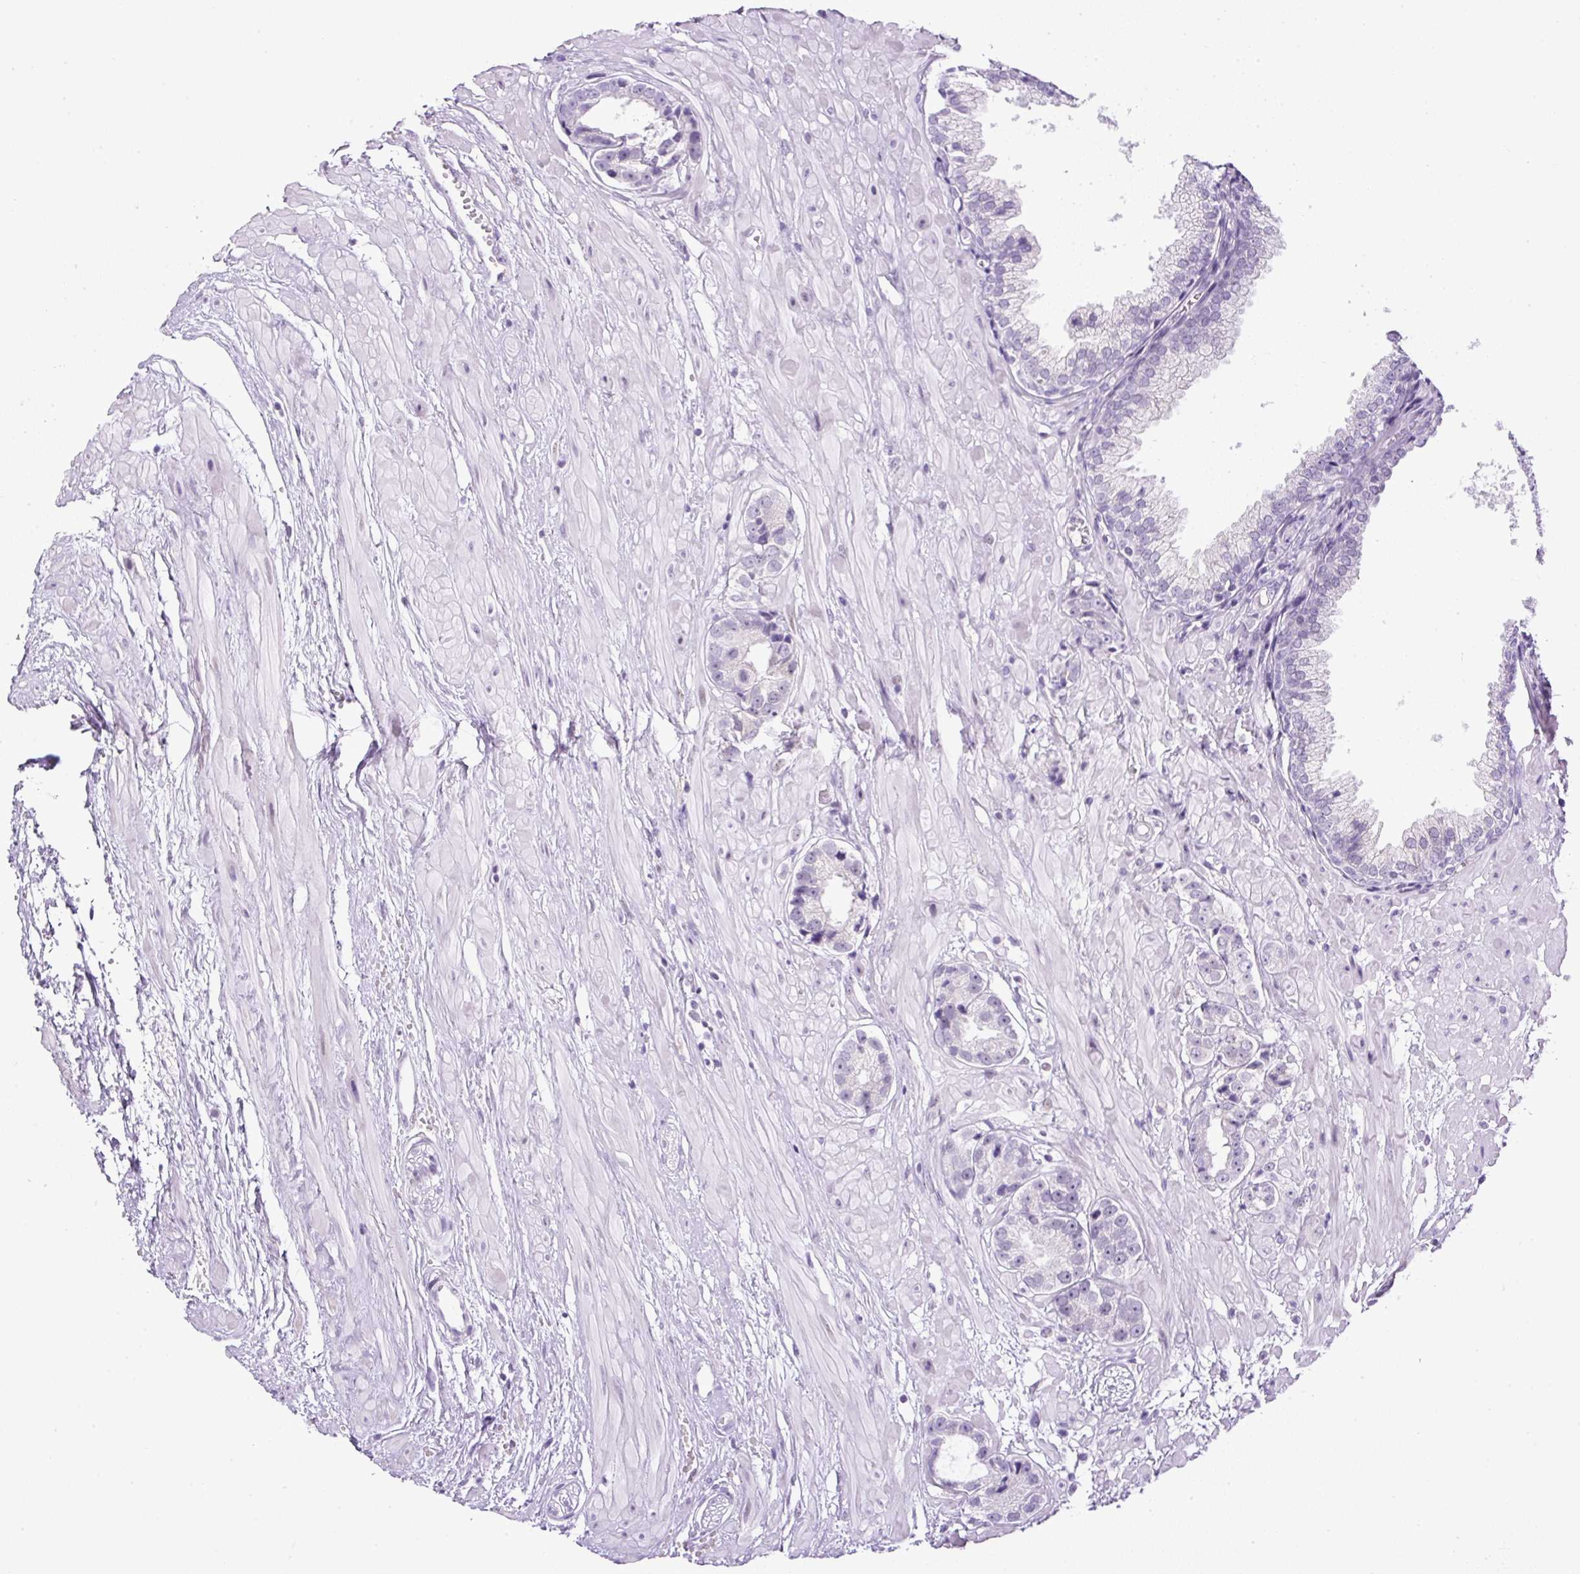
{"staining": {"intensity": "negative", "quantity": "none", "location": "none"}, "tissue": "prostate cancer", "cell_type": "Tumor cells", "image_type": "cancer", "snomed": [{"axis": "morphology", "description": "Adenocarcinoma, High grade"}, {"axis": "topography", "description": "Prostate"}], "caption": "DAB (3,3'-diaminobenzidine) immunohistochemical staining of prostate cancer (high-grade adenocarcinoma) displays no significant expression in tumor cells.", "gene": "RHBDD2", "patient": {"sex": "male", "age": 71}}